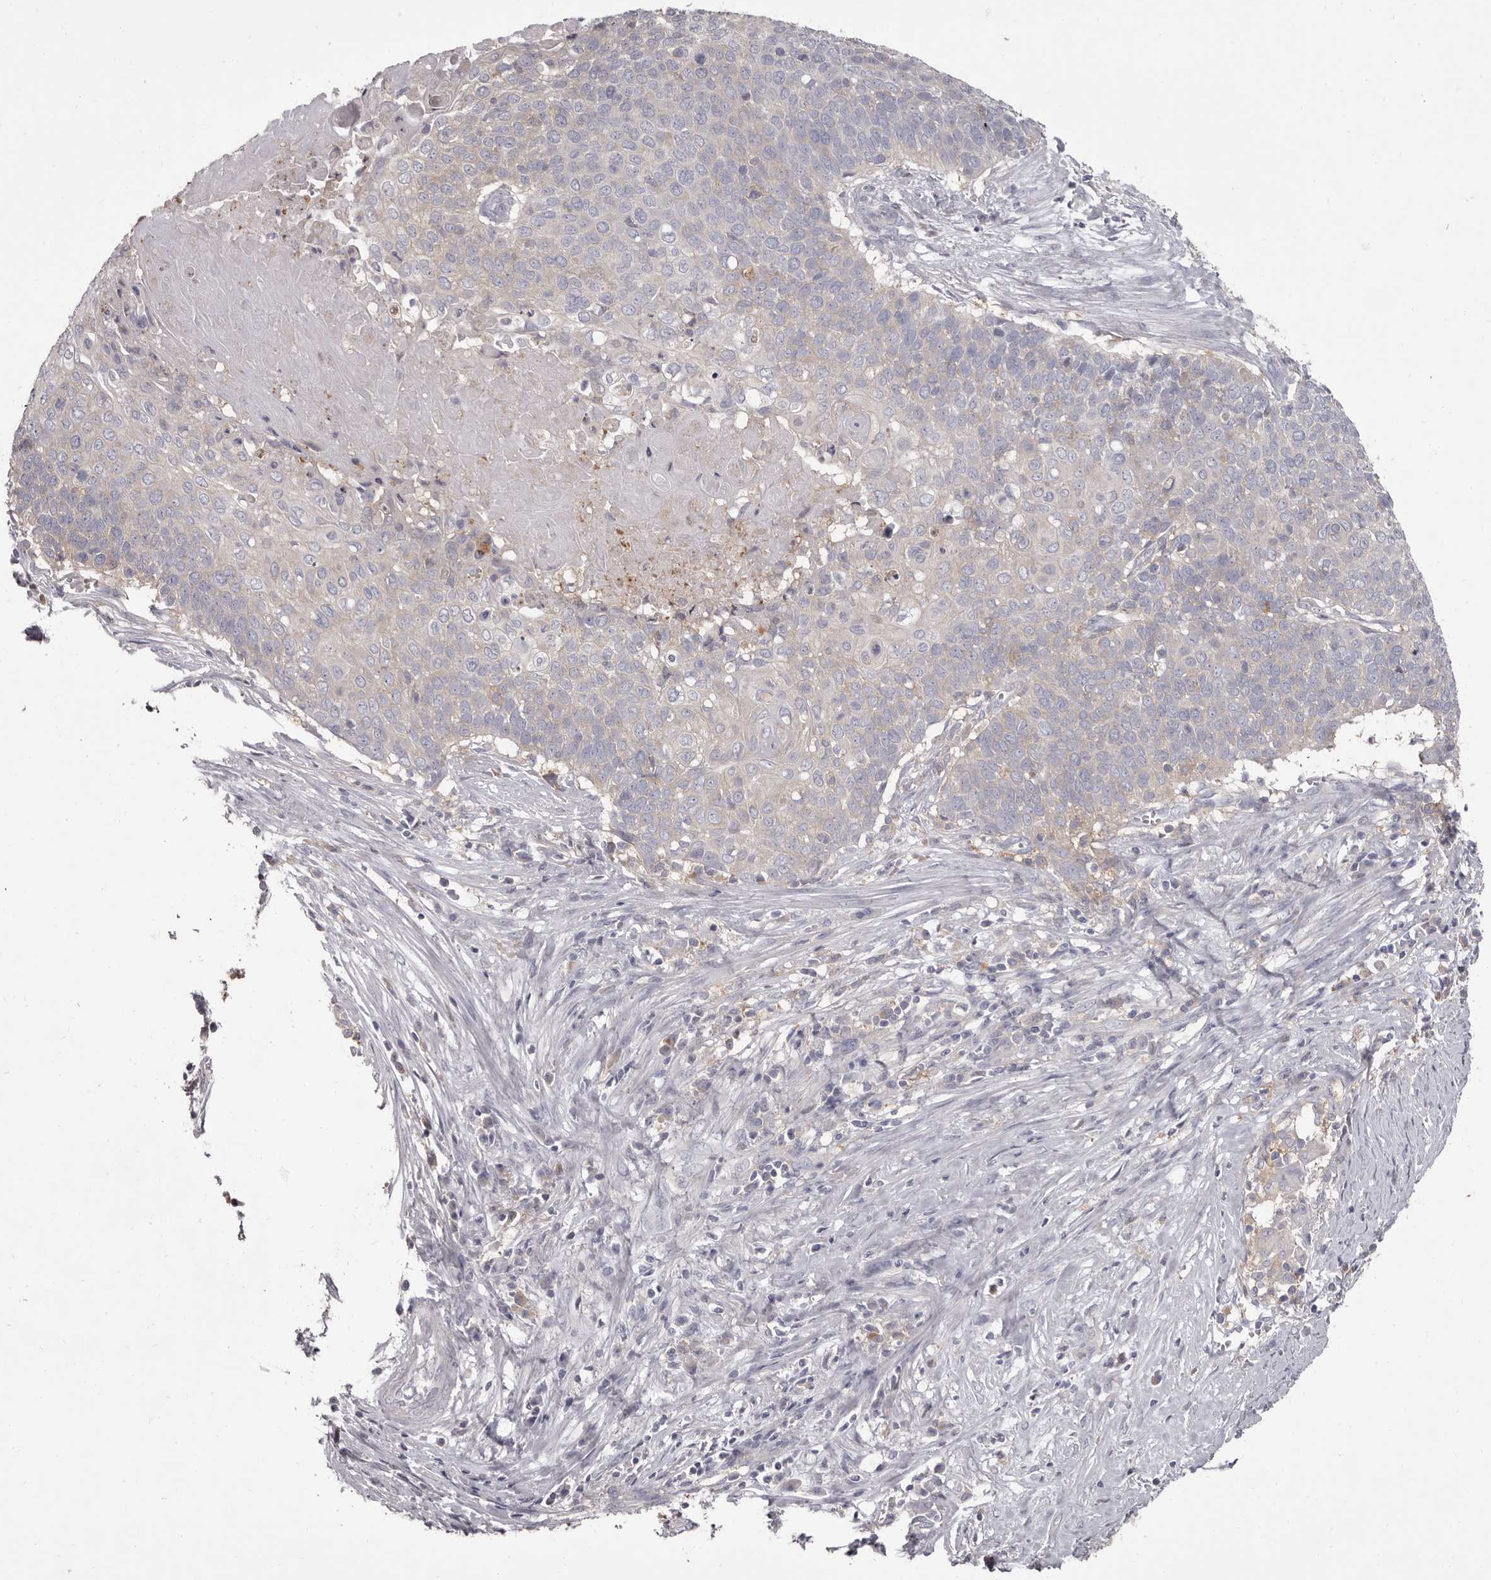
{"staining": {"intensity": "negative", "quantity": "none", "location": "none"}, "tissue": "cervical cancer", "cell_type": "Tumor cells", "image_type": "cancer", "snomed": [{"axis": "morphology", "description": "Squamous cell carcinoma, NOS"}, {"axis": "topography", "description": "Cervix"}], "caption": "DAB (3,3'-diaminobenzidine) immunohistochemical staining of cervical cancer demonstrates no significant positivity in tumor cells. (Stains: DAB immunohistochemistry (IHC) with hematoxylin counter stain, Microscopy: brightfield microscopy at high magnification).", "gene": "APEH", "patient": {"sex": "female", "age": 39}}